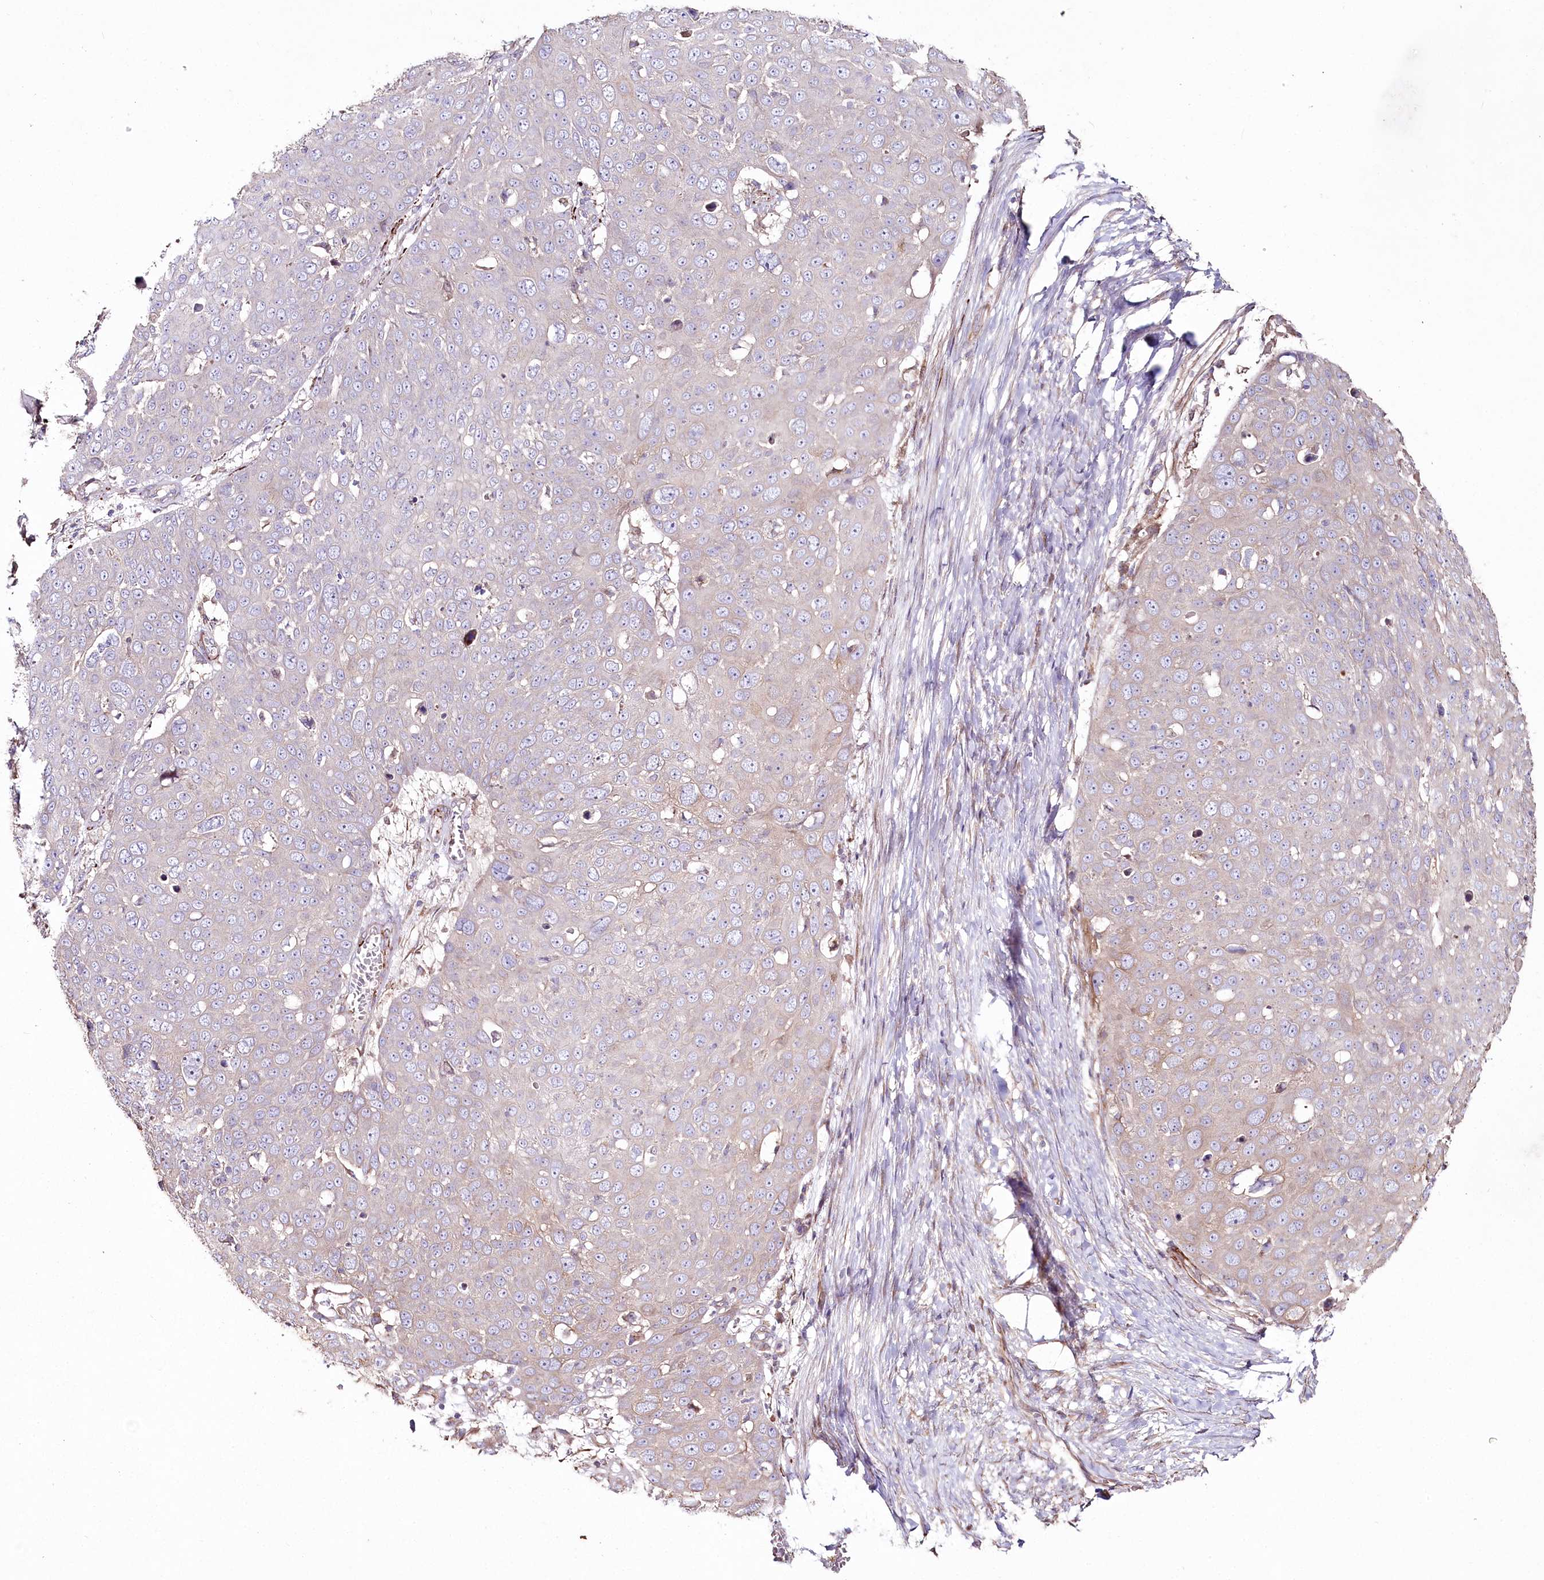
{"staining": {"intensity": "negative", "quantity": "none", "location": "none"}, "tissue": "skin cancer", "cell_type": "Tumor cells", "image_type": "cancer", "snomed": [{"axis": "morphology", "description": "Squamous cell carcinoma, NOS"}, {"axis": "topography", "description": "Skin"}], "caption": "Skin cancer stained for a protein using IHC demonstrates no positivity tumor cells.", "gene": "SUMF1", "patient": {"sex": "male", "age": 71}}